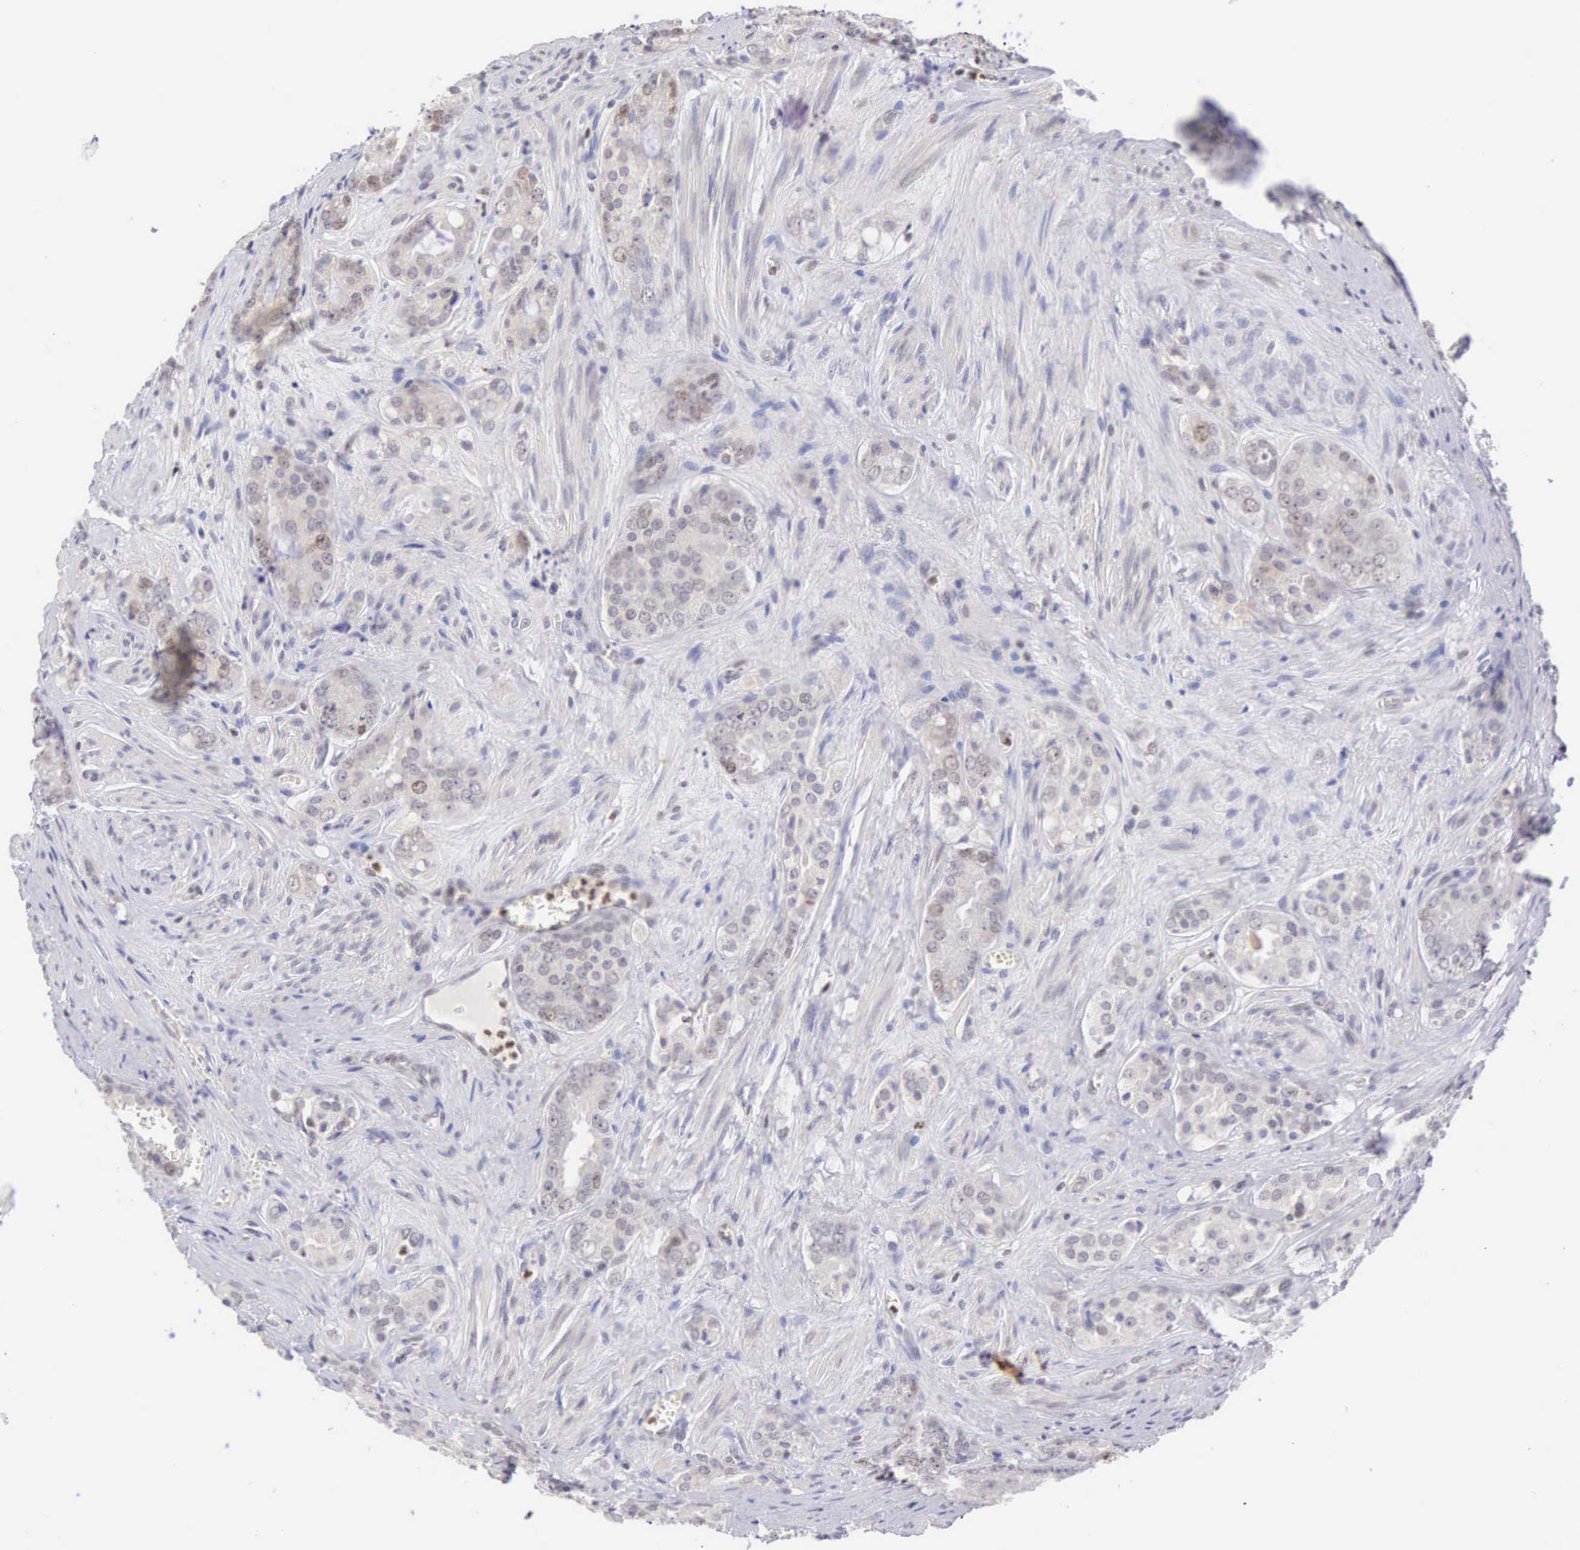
{"staining": {"intensity": "weak", "quantity": "<25%", "location": "nuclear"}, "tissue": "prostate cancer", "cell_type": "Tumor cells", "image_type": "cancer", "snomed": [{"axis": "morphology", "description": "Adenocarcinoma, Medium grade"}, {"axis": "topography", "description": "Prostate"}], "caption": "There is no significant expression in tumor cells of adenocarcinoma (medium-grade) (prostate).", "gene": "VRK1", "patient": {"sex": "male", "age": 60}}